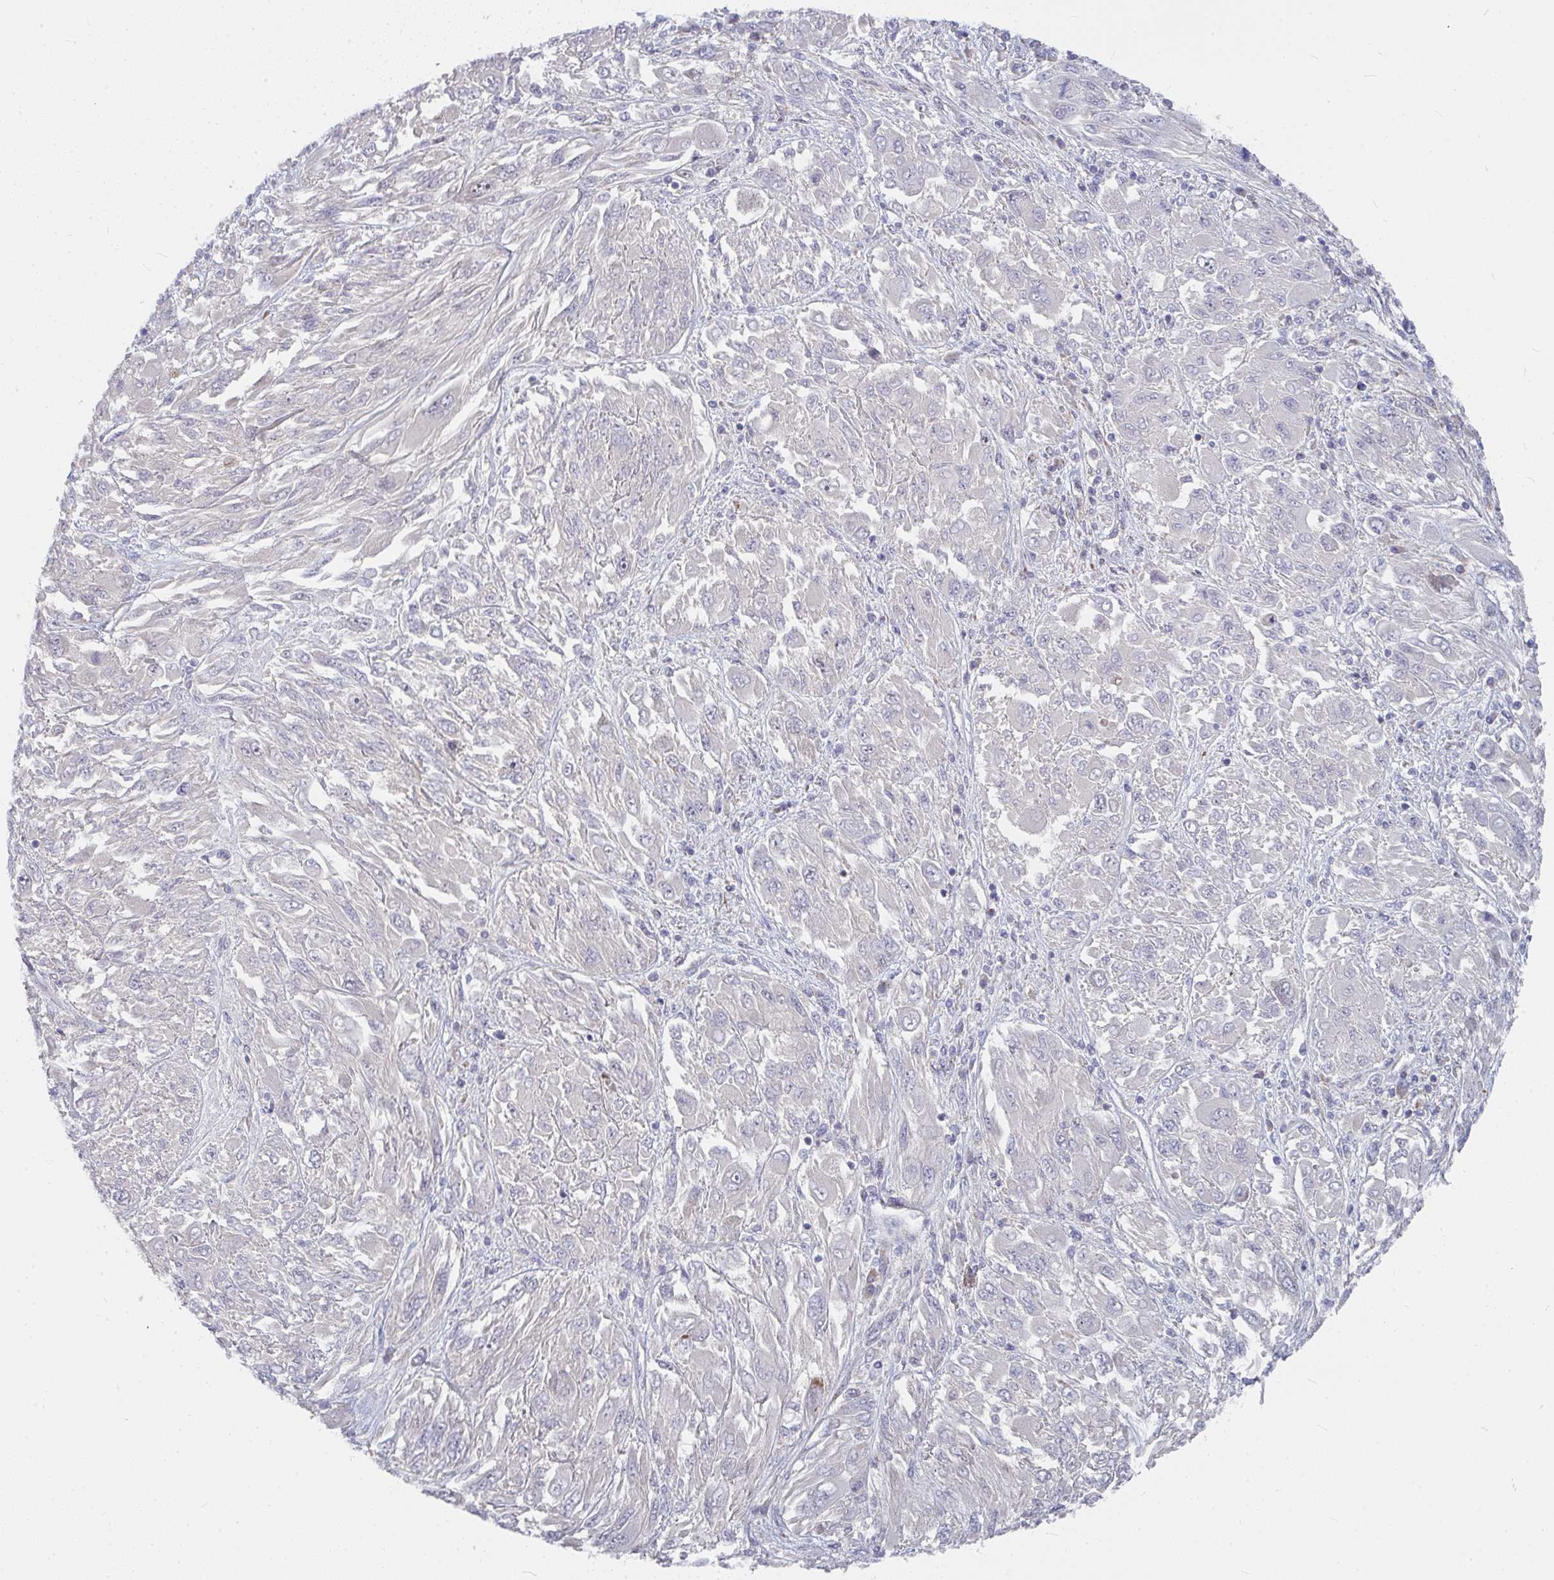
{"staining": {"intensity": "negative", "quantity": "none", "location": "none"}, "tissue": "melanoma", "cell_type": "Tumor cells", "image_type": "cancer", "snomed": [{"axis": "morphology", "description": "Malignant melanoma, NOS"}, {"axis": "topography", "description": "Skin"}], "caption": "The photomicrograph displays no staining of tumor cells in malignant melanoma.", "gene": "RHEBL1", "patient": {"sex": "female", "age": 91}}